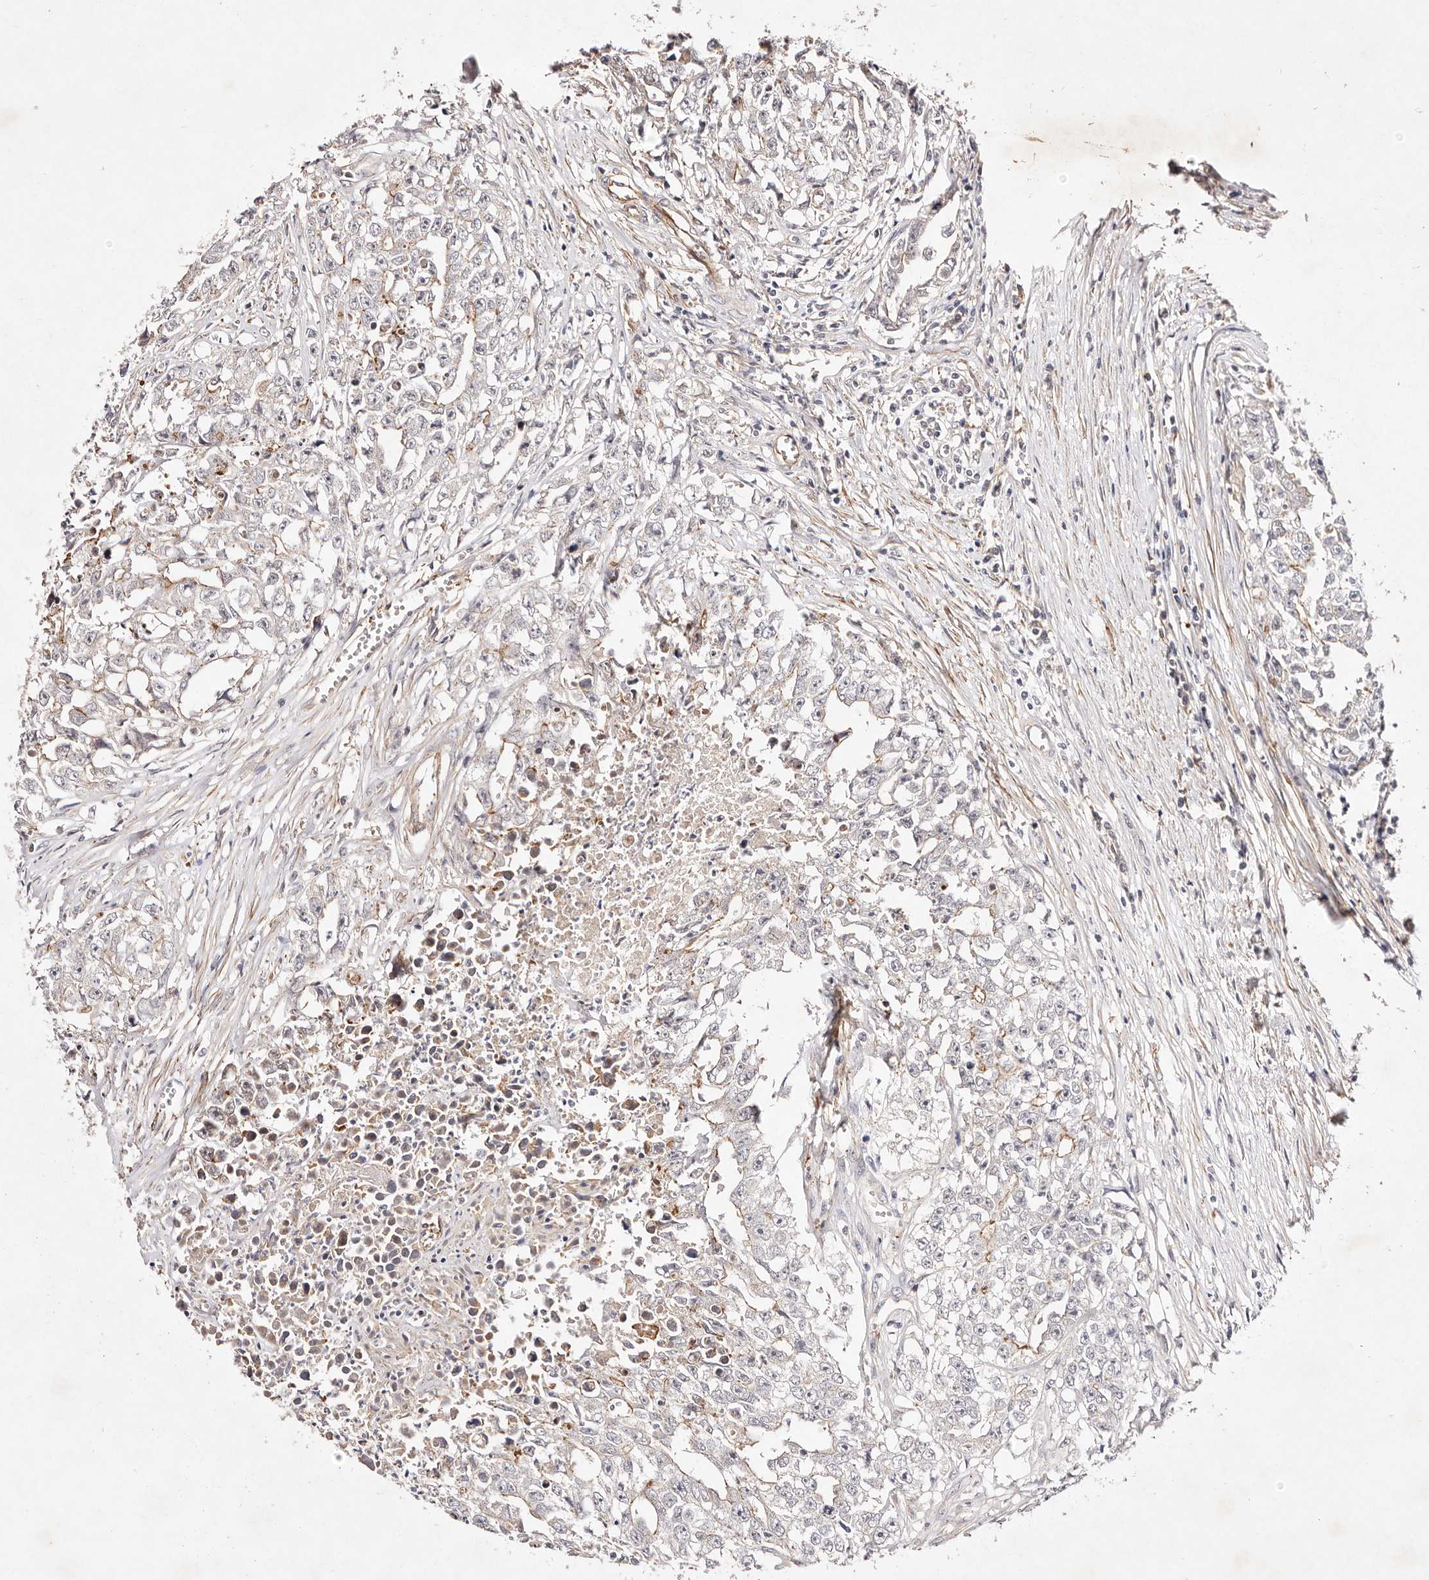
{"staining": {"intensity": "moderate", "quantity": "<25%", "location": "cytoplasmic/membranous"}, "tissue": "testis cancer", "cell_type": "Tumor cells", "image_type": "cancer", "snomed": [{"axis": "morphology", "description": "Seminoma, NOS"}, {"axis": "morphology", "description": "Carcinoma, Embryonal, NOS"}, {"axis": "topography", "description": "Testis"}], "caption": "Brown immunohistochemical staining in testis cancer shows moderate cytoplasmic/membranous expression in about <25% of tumor cells.", "gene": "MTMR11", "patient": {"sex": "male", "age": 43}}